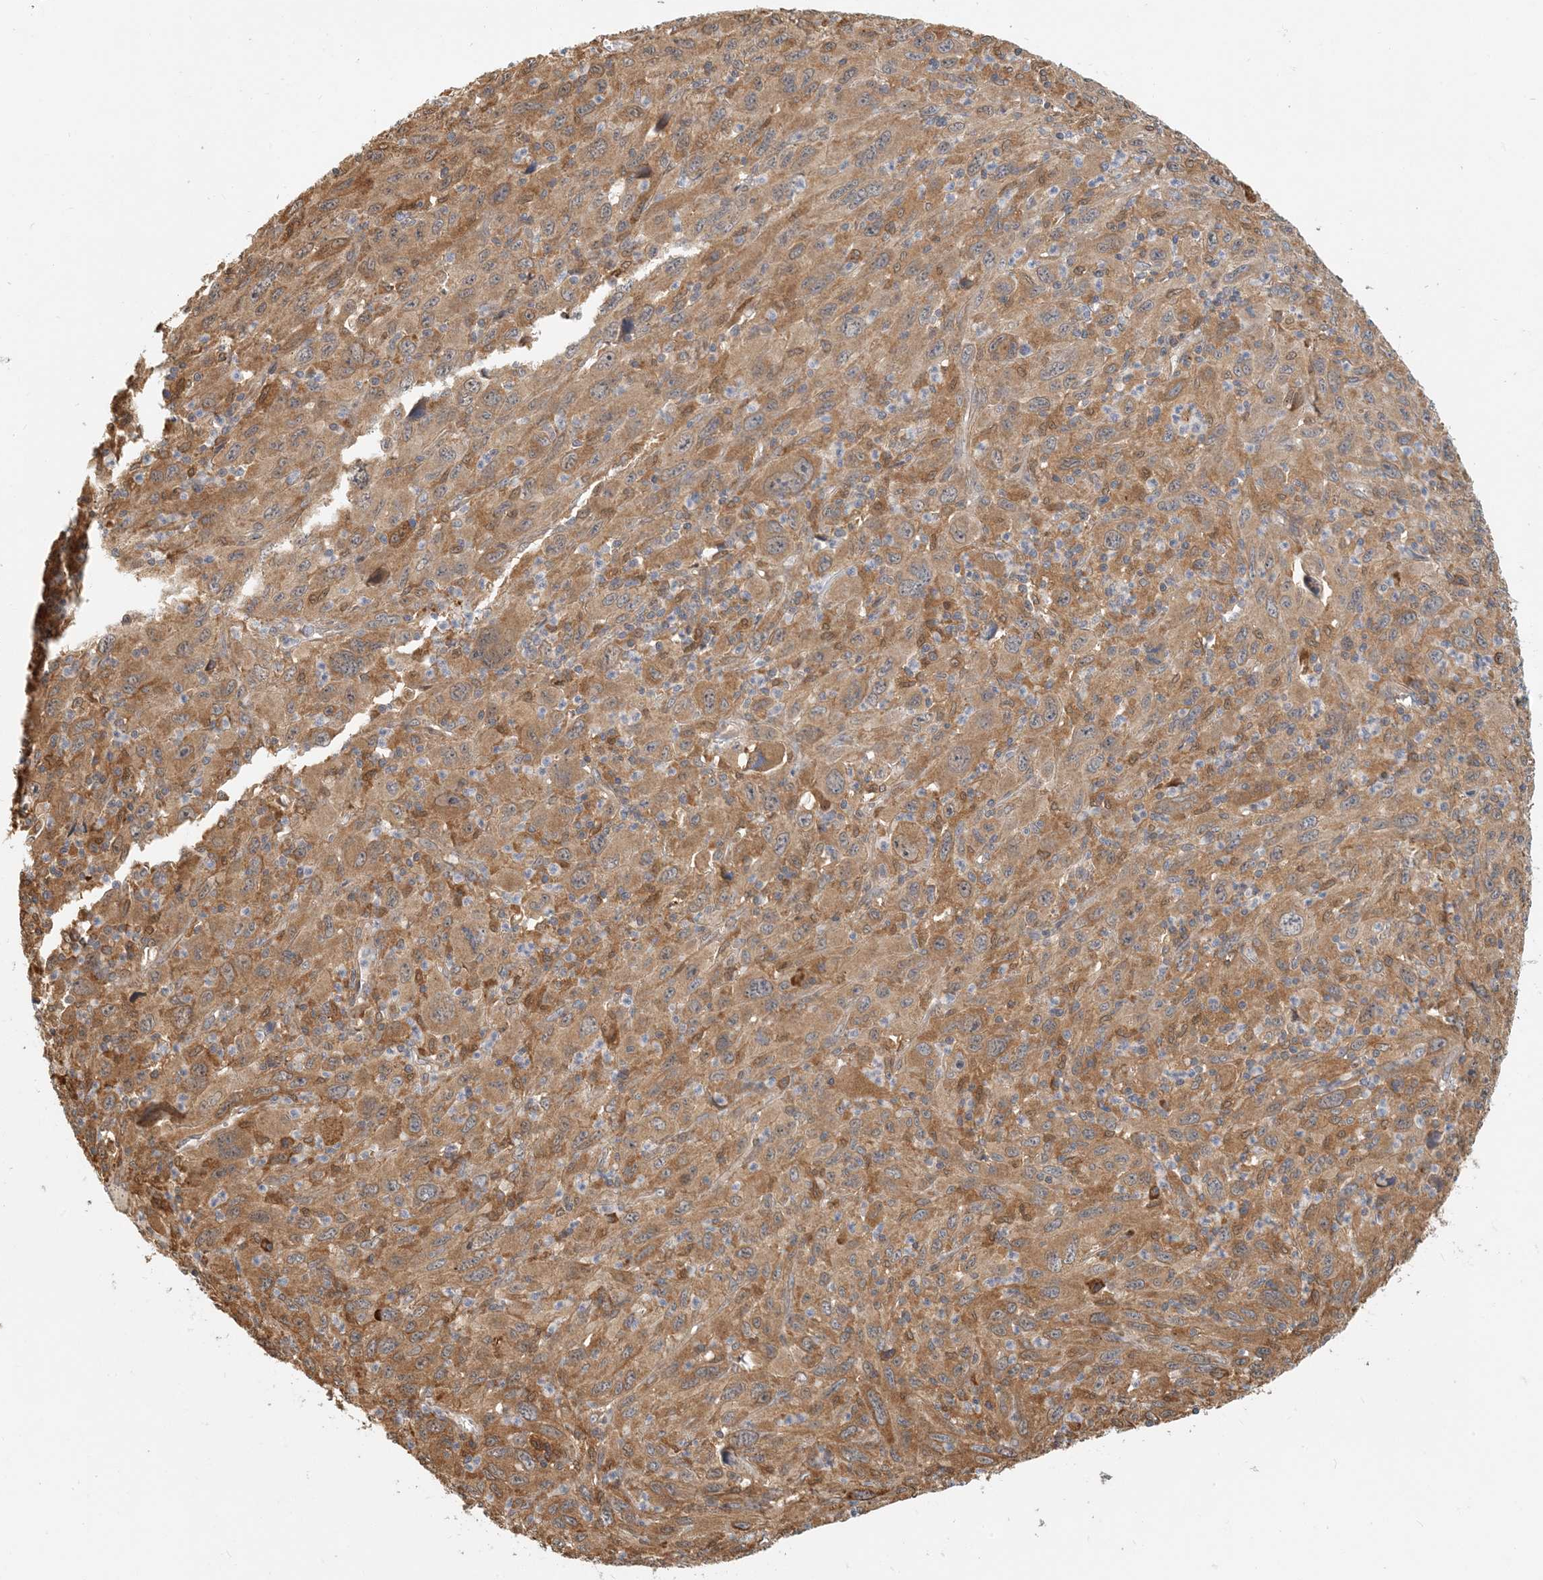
{"staining": {"intensity": "weak", "quantity": ">75%", "location": "cytoplasmic/membranous"}, "tissue": "melanoma", "cell_type": "Tumor cells", "image_type": "cancer", "snomed": [{"axis": "morphology", "description": "Malignant melanoma, Metastatic site"}, {"axis": "topography", "description": "Skin"}], "caption": "Immunohistochemical staining of human malignant melanoma (metastatic site) exhibits low levels of weak cytoplasmic/membranous positivity in approximately >75% of tumor cells. (Brightfield microscopy of DAB IHC at high magnification).", "gene": "HNMT", "patient": {"sex": "female", "age": 56}}